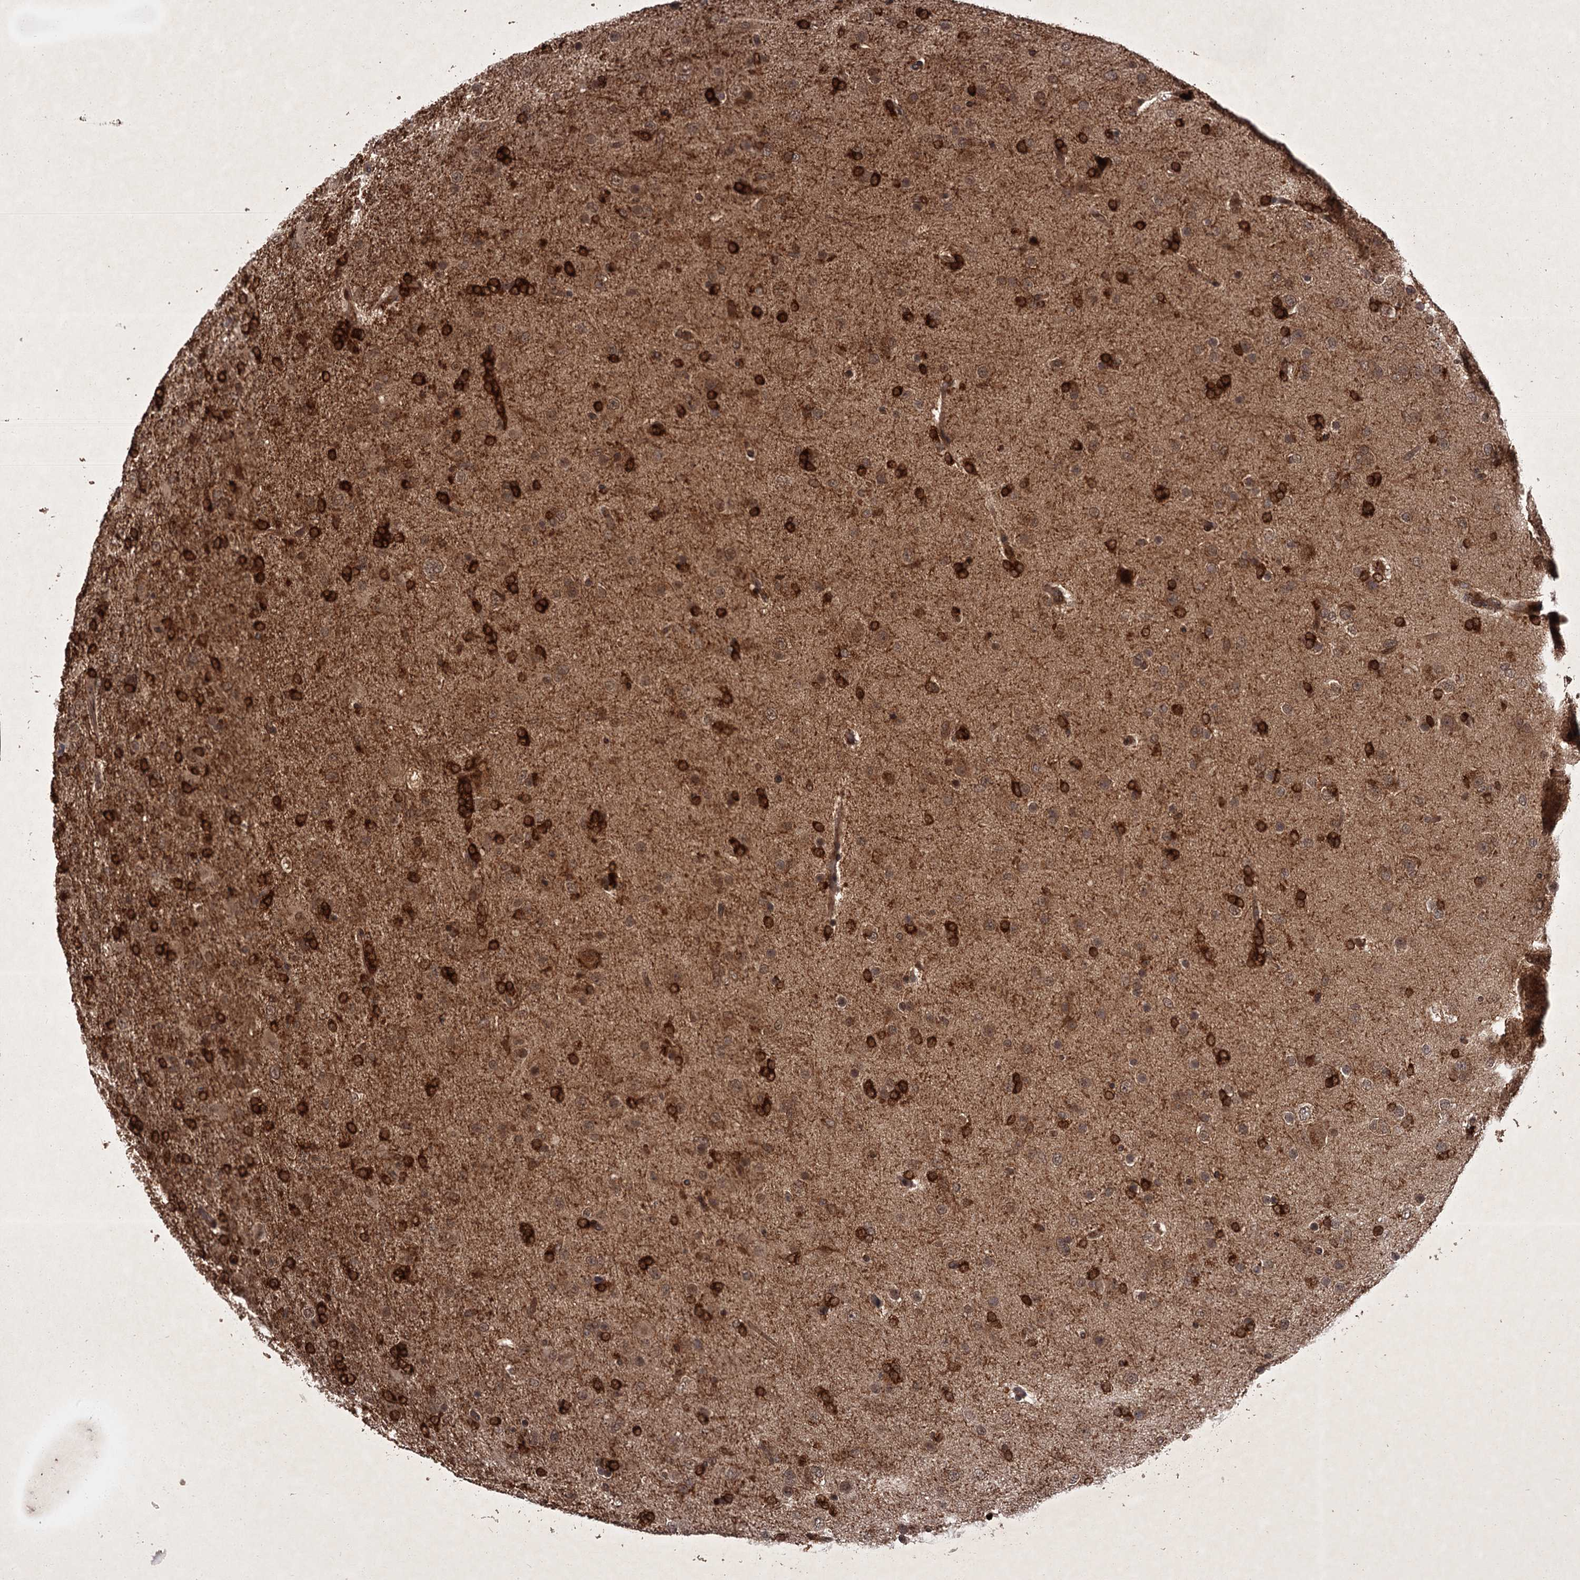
{"staining": {"intensity": "strong", "quantity": "25%-75%", "location": "cytoplasmic/membranous,nuclear"}, "tissue": "glioma", "cell_type": "Tumor cells", "image_type": "cancer", "snomed": [{"axis": "morphology", "description": "Glioma, malignant, Low grade"}, {"axis": "topography", "description": "Brain"}], "caption": "The image displays staining of glioma, revealing strong cytoplasmic/membranous and nuclear protein expression (brown color) within tumor cells.", "gene": "TBC1D23", "patient": {"sex": "male", "age": 65}}